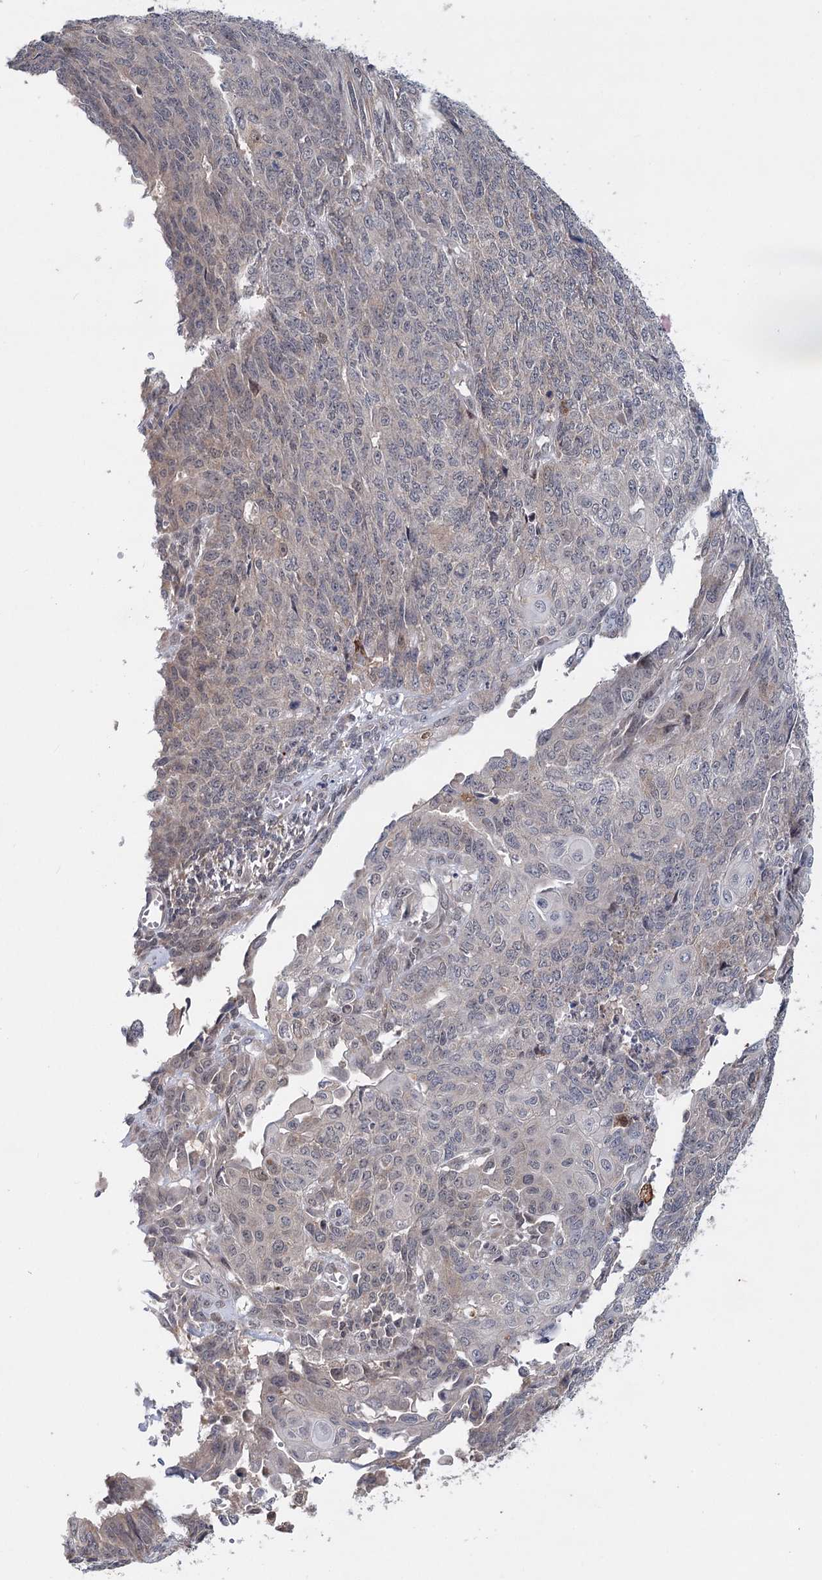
{"staining": {"intensity": "weak", "quantity": "<25%", "location": "nuclear"}, "tissue": "endometrial cancer", "cell_type": "Tumor cells", "image_type": "cancer", "snomed": [{"axis": "morphology", "description": "Adenocarcinoma, NOS"}, {"axis": "topography", "description": "Endometrium"}], "caption": "IHC histopathology image of human endometrial cancer stained for a protein (brown), which exhibits no staining in tumor cells.", "gene": "AP3B1", "patient": {"sex": "female", "age": 32}}